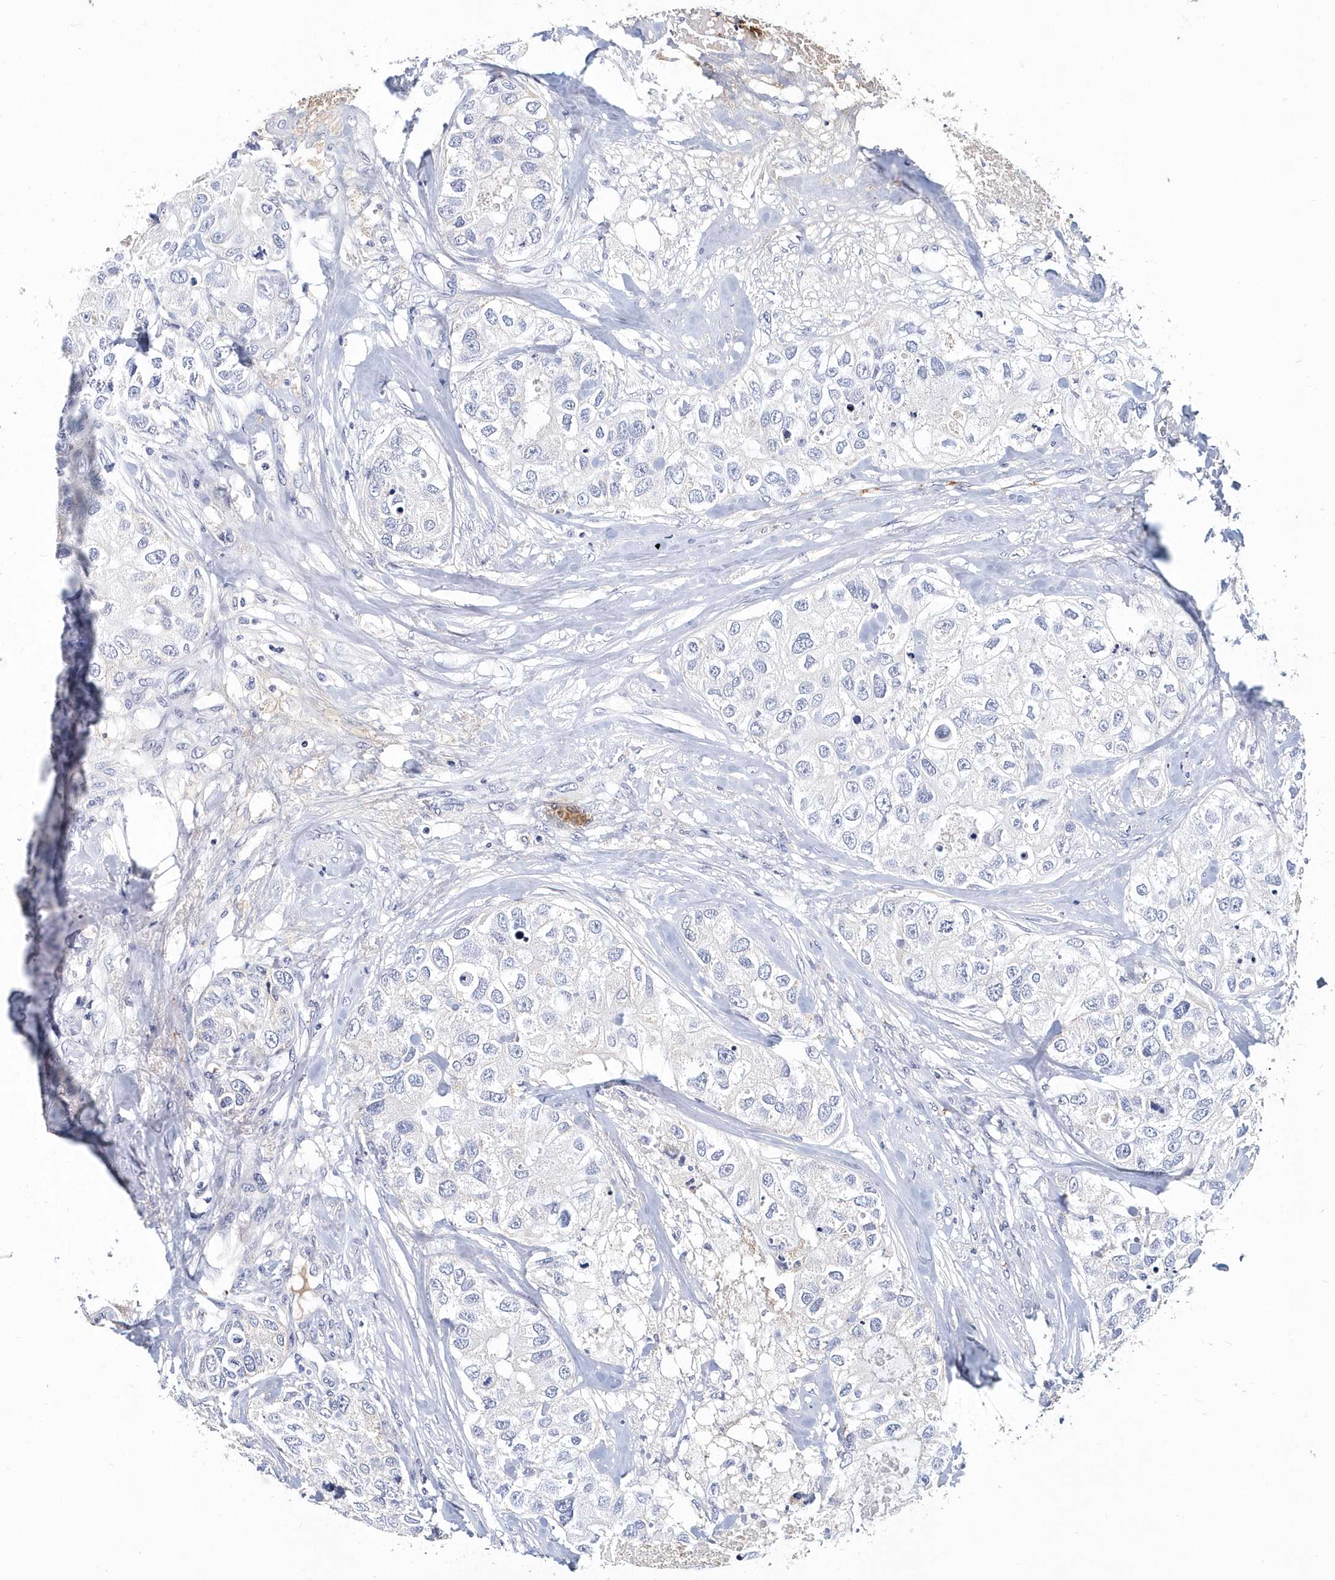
{"staining": {"intensity": "negative", "quantity": "none", "location": "none"}, "tissue": "breast cancer", "cell_type": "Tumor cells", "image_type": "cancer", "snomed": [{"axis": "morphology", "description": "Duct carcinoma"}, {"axis": "topography", "description": "Breast"}], "caption": "High power microscopy image of an immunohistochemistry (IHC) image of breast invasive ductal carcinoma, revealing no significant expression in tumor cells.", "gene": "ITGA2B", "patient": {"sex": "female", "age": 62}}